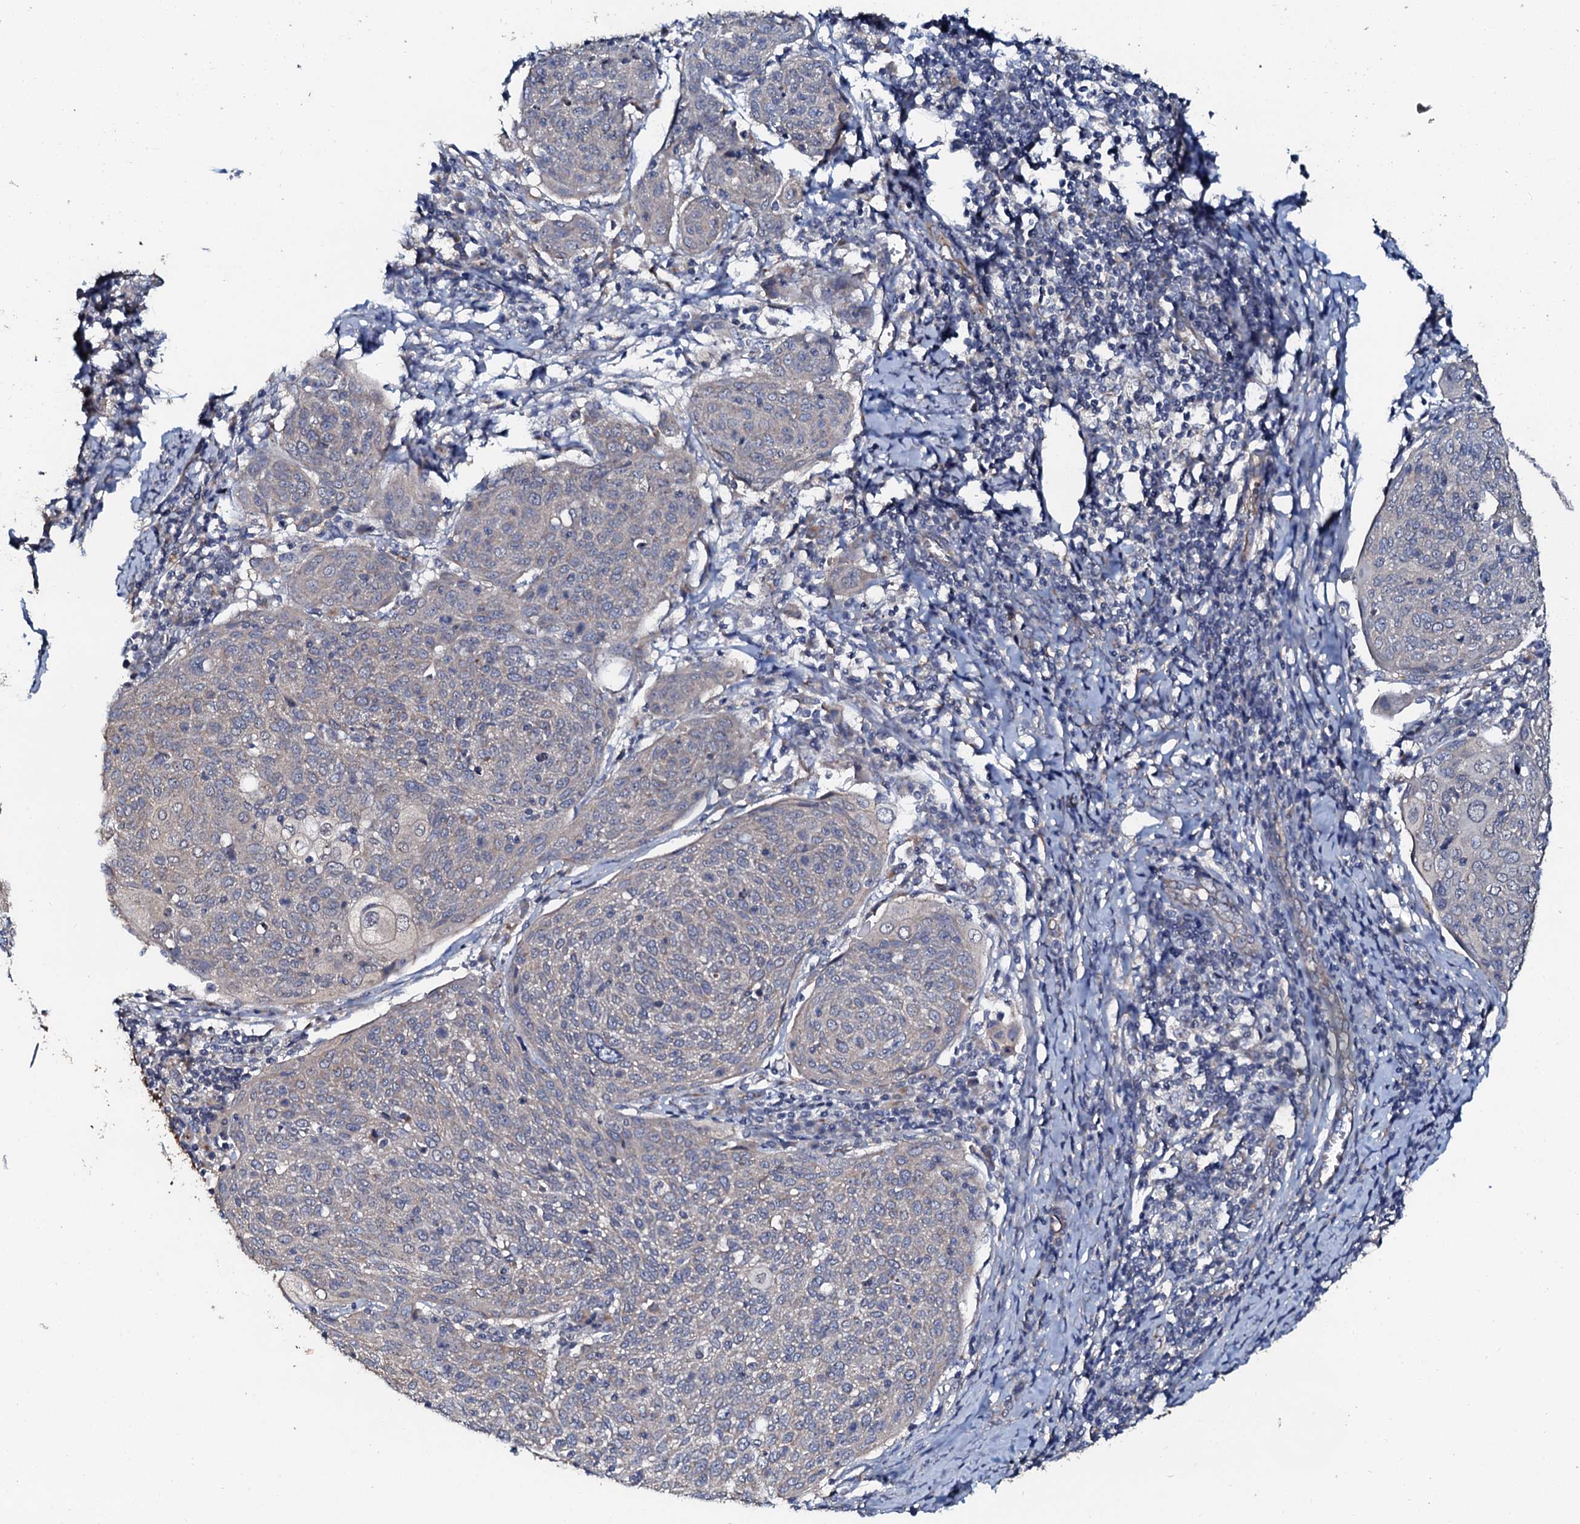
{"staining": {"intensity": "negative", "quantity": "none", "location": "none"}, "tissue": "cervical cancer", "cell_type": "Tumor cells", "image_type": "cancer", "snomed": [{"axis": "morphology", "description": "Squamous cell carcinoma, NOS"}, {"axis": "topography", "description": "Cervix"}], "caption": "IHC micrograph of neoplastic tissue: human cervical squamous cell carcinoma stained with DAB demonstrates no significant protein positivity in tumor cells.", "gene": "GLCE", "patient": {"sex": "female", "age": 67}}